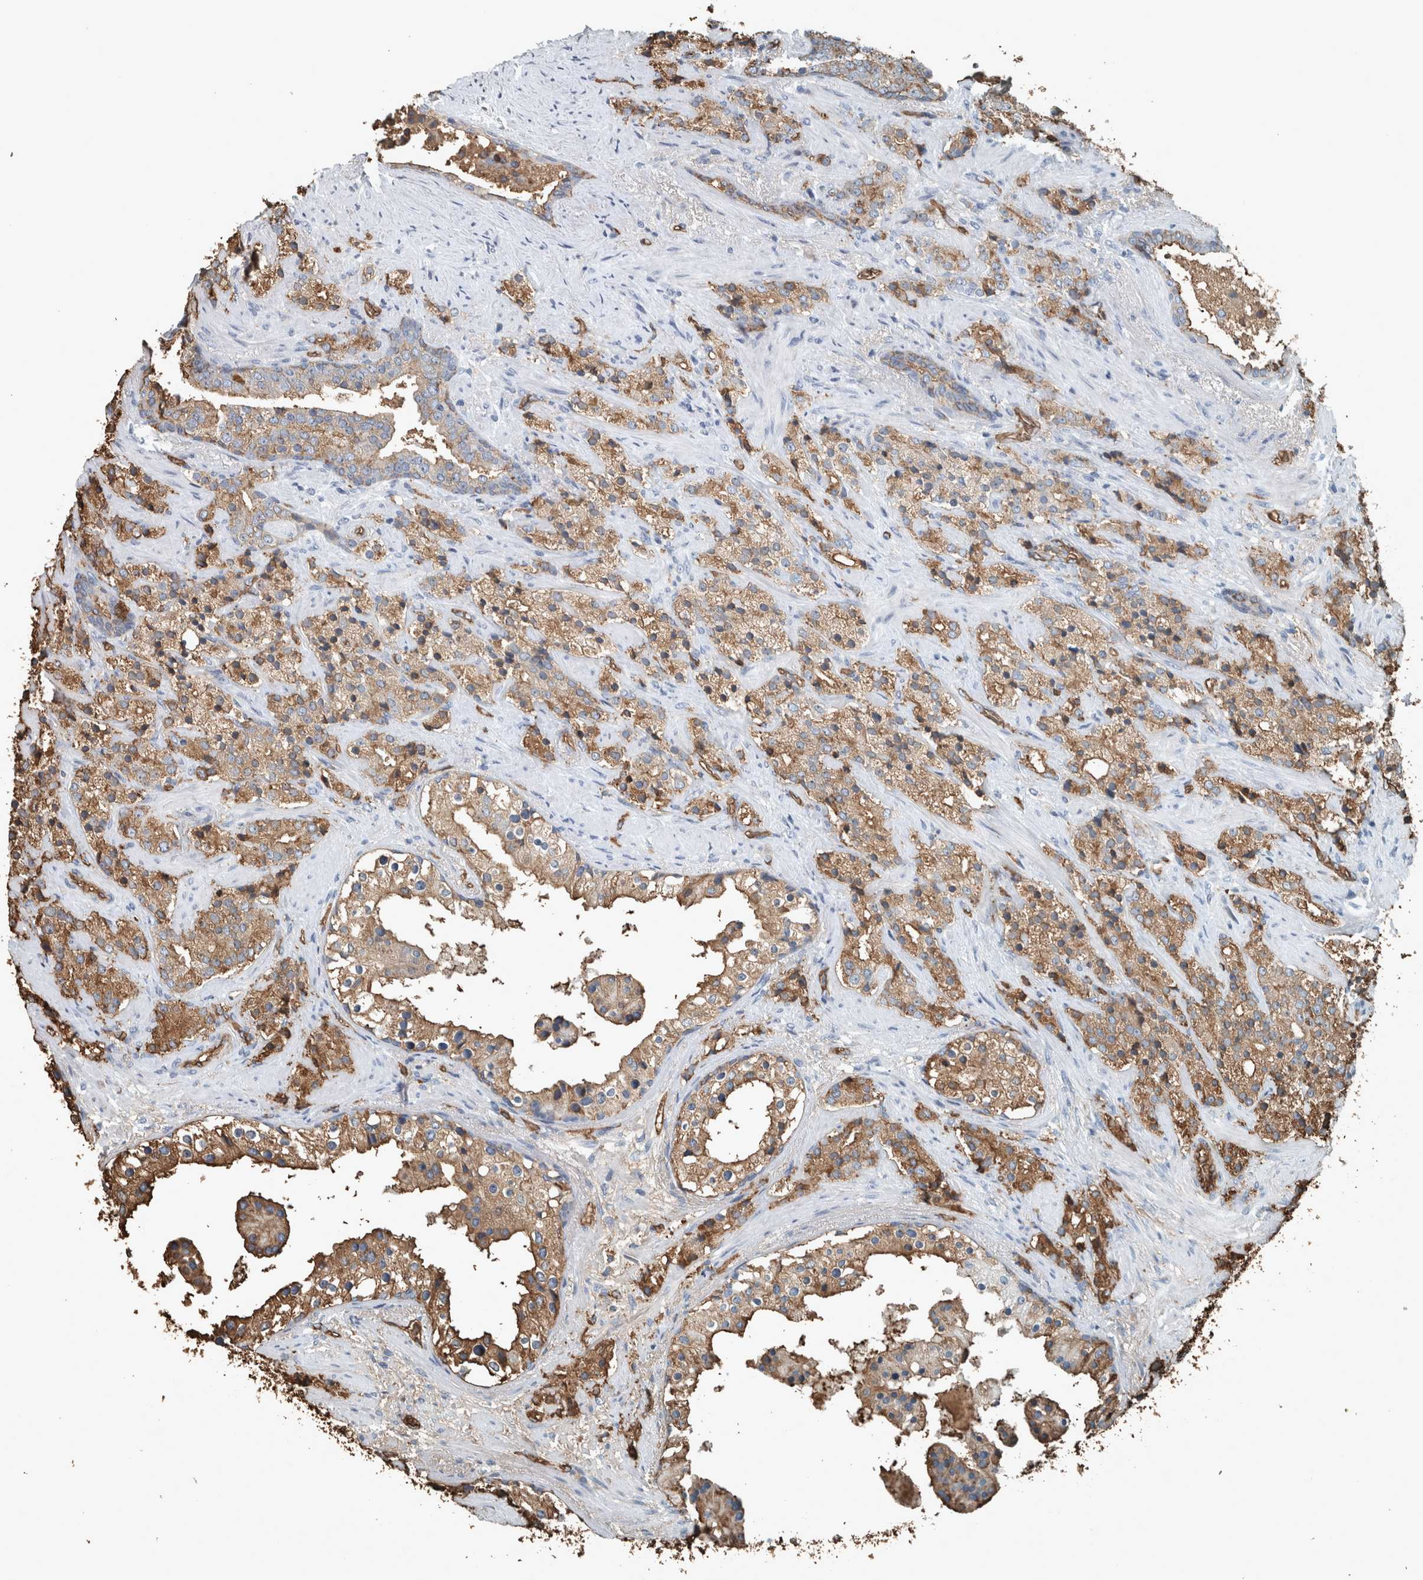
{"staining": {"intensity": "moderate", "quantity": ">75%", "location": "cytoplasmic/membranous"}, "tissue": "prostate cancer", "cell_type": "Tumor cells", "image_type": "cancer", "snomed": [{"axis": "morphology", "description": "Adenocarcinoma, High grade"}, {"axis": "topography", "description": "Prostate"}], "caption": "Immunohistochemical staining of human prostate cancer reveals medium levels of moderate cytoplasmic/membranous protein expression in approximately >75% of tumor cells.", "gene": "LBP", "patient": {"sex": "male", "age": 71}}